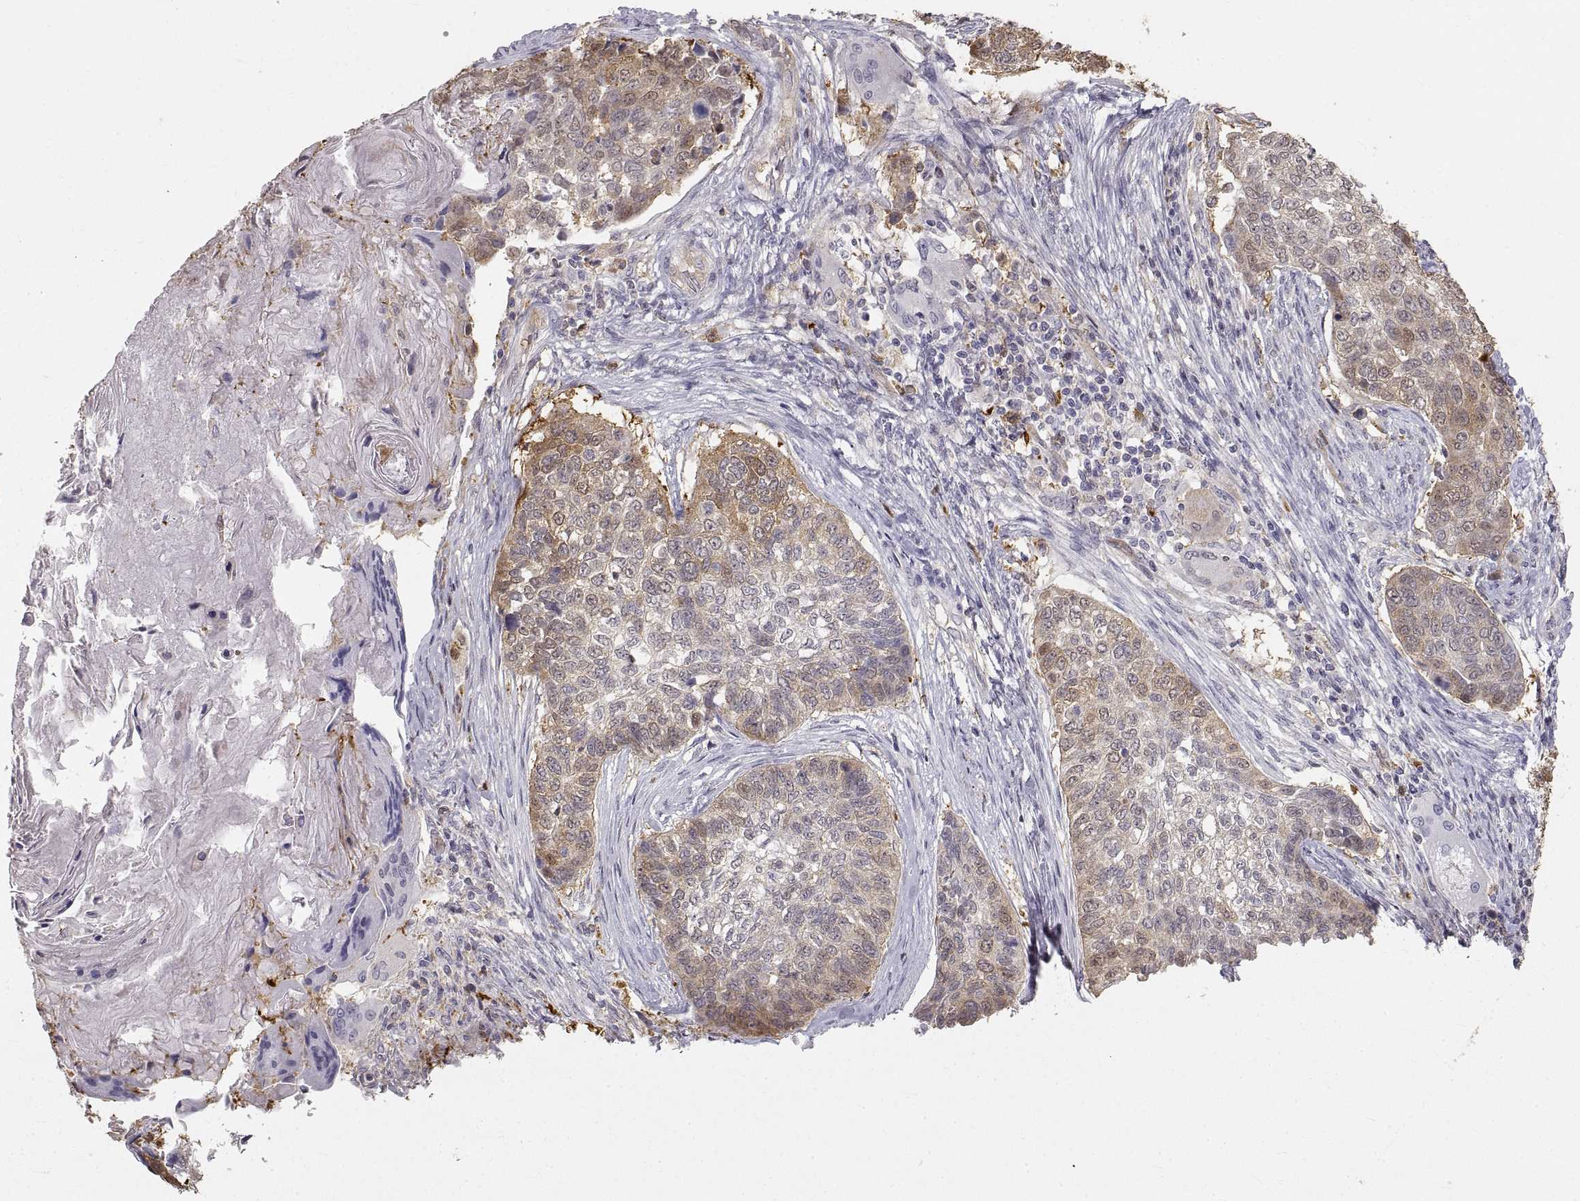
{"staining": {"intensity": "moderate", "quantity": "<25%", "location": "cytoplasmic/membranous"}, "tissue": "lung cancer", "cell_type": "Tumor cells", "image_type": "cancer", "snomed": [{"axis": "morphology", "description": "Squamous cell carcinoma, NOS"}, {"axis": "topography", "description": "Lung"}], "caption": "A micrograph of human lung cancer (squamous cell carcinoma) stained for a protein demonstrates moderate cytoplasmic/membranous brown staining in tumor cells. Nuclei are stained in blue.", "gene": "HSP90AB1", "patient": {"sex": "male", "age": 69}}